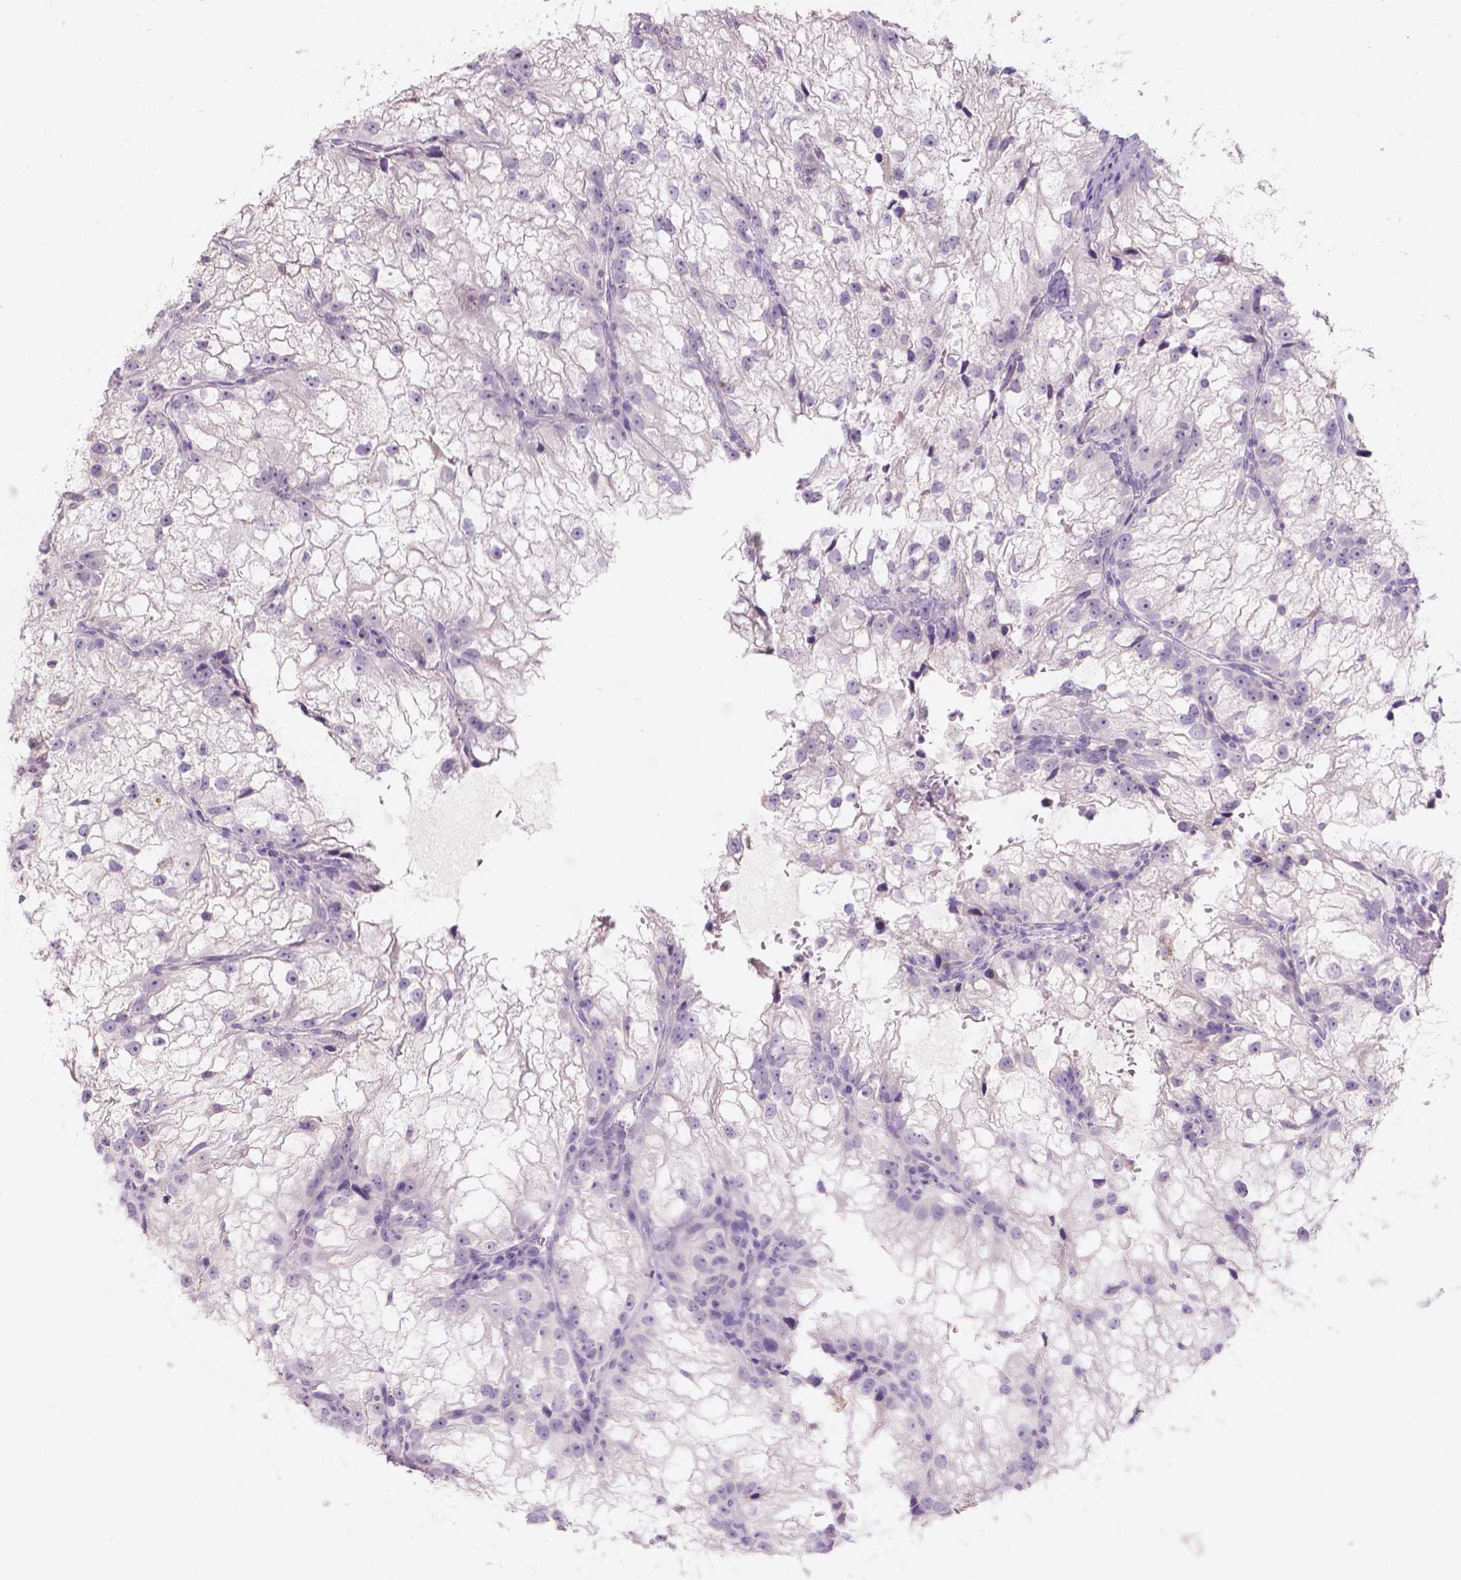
{"staining": {"intensity": "negative", "quantity": "none", "location": "none"}, "tissue": "renal cancer", "cell_type": "Tumor cells", "image_type": "cancer", "snomed": [{"axis": "morphology", "description": "Adenocarcinoma, NOS"}, {"axis": "topography", "description": "Kidney"}], "caption": "Human renal cancer stained for a protein using immunohistochemistry (IHC) exhibits no staining in tumor cells.", "gene": "DCAF4L1", "patient": {"sex": "male", "age": 59}}